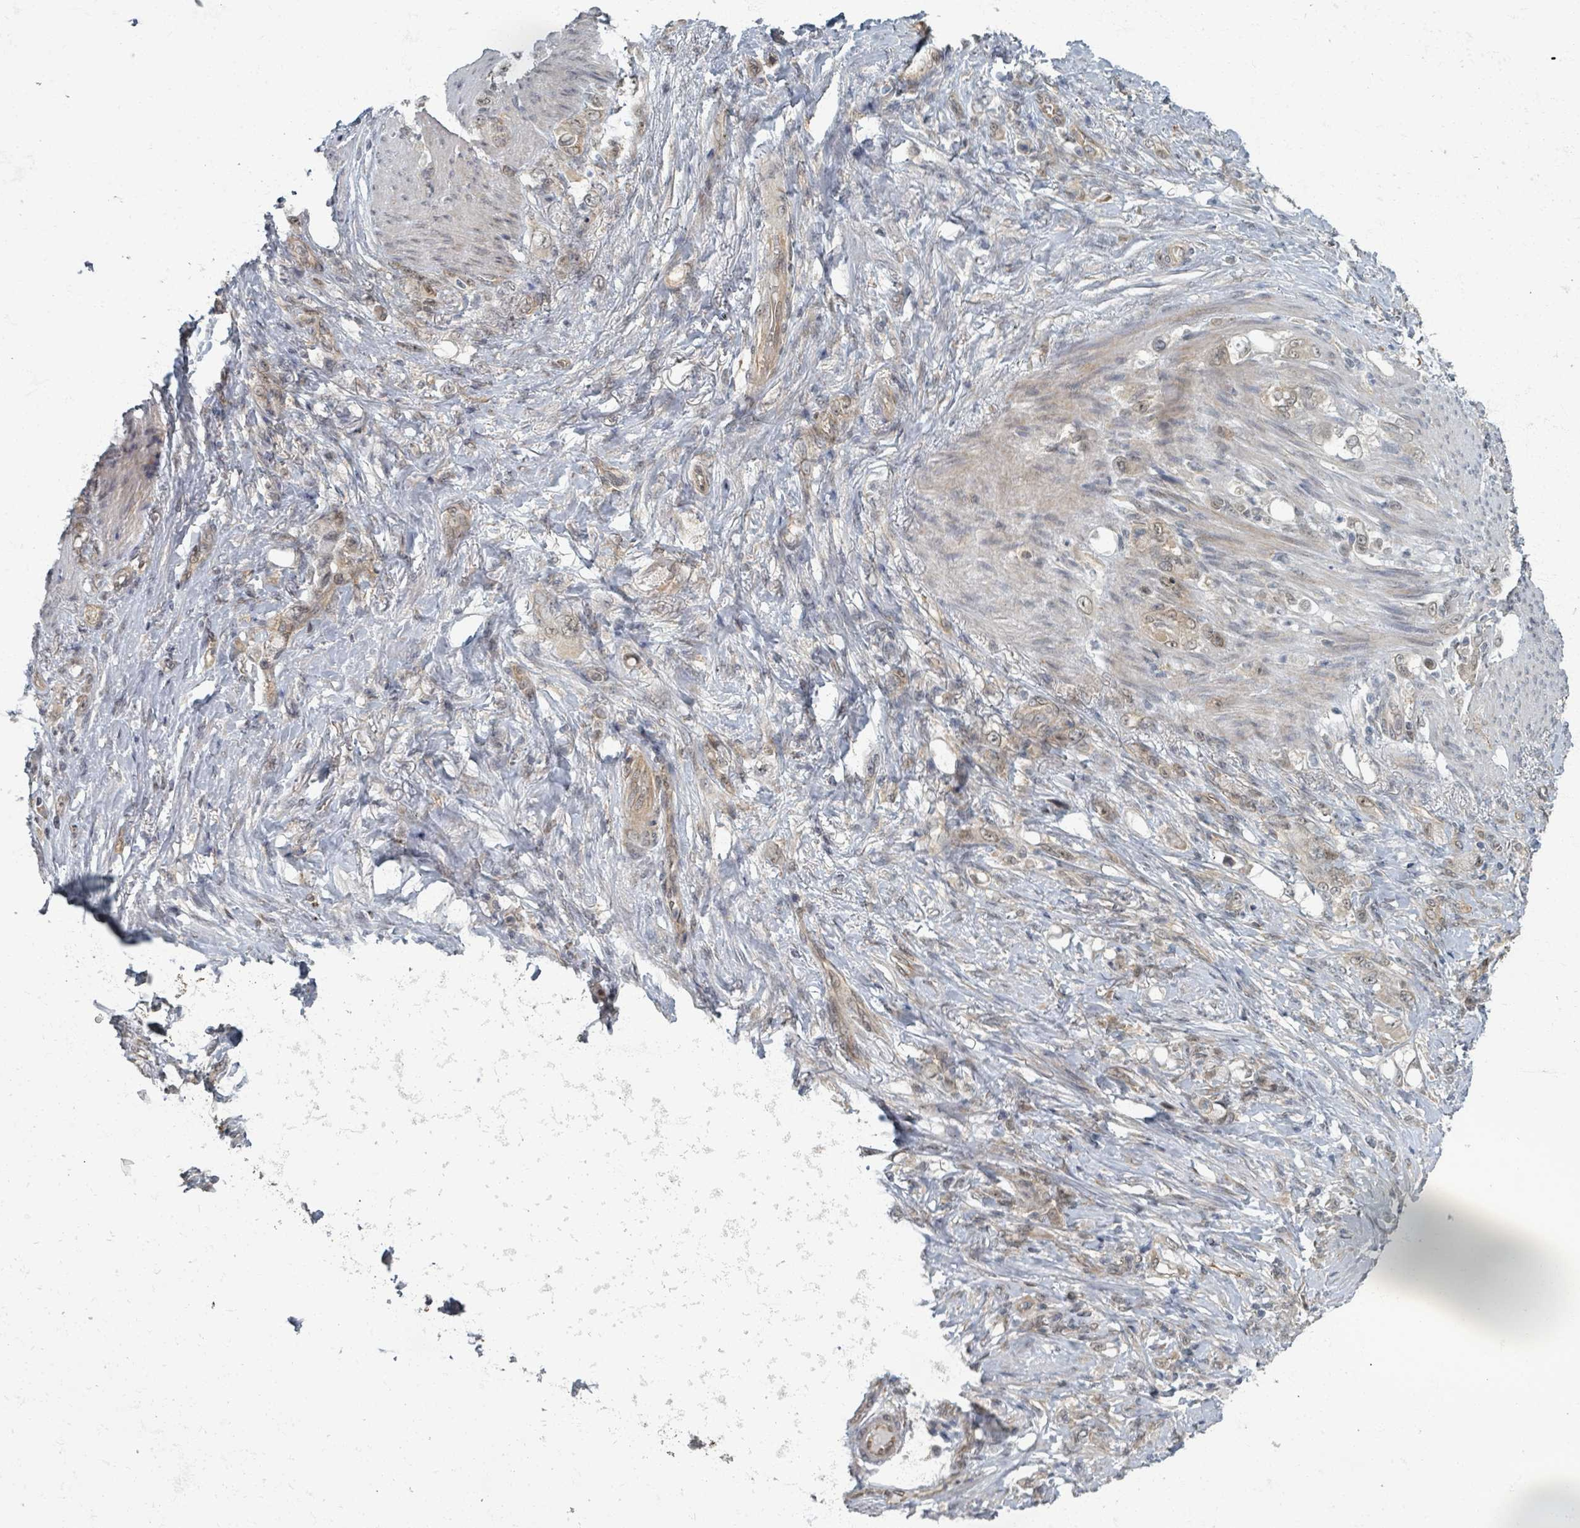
{"staining": {"intensity": "weak", "quantity": ">75%", "location": "cytoplasmic/membranous,nuclear"}, "tissue": "stomach cancer", "cell_type": "Tumor cells", "image_type": "cancer", "snomed": [{"axis": "morphology", "description": "Adenocarcinoma, NOS"}, {"axis": "topography", "description": "Stomach"}], "caption": "Human stomach cancer (adenocarcinoma) stained with a brown dye displays weak cytoplasmic/membranous and nuclear positive positivity in about >75% of tumor cells.", "gene": "INTS15", "patient": {"sex": "female", "age": 79}}